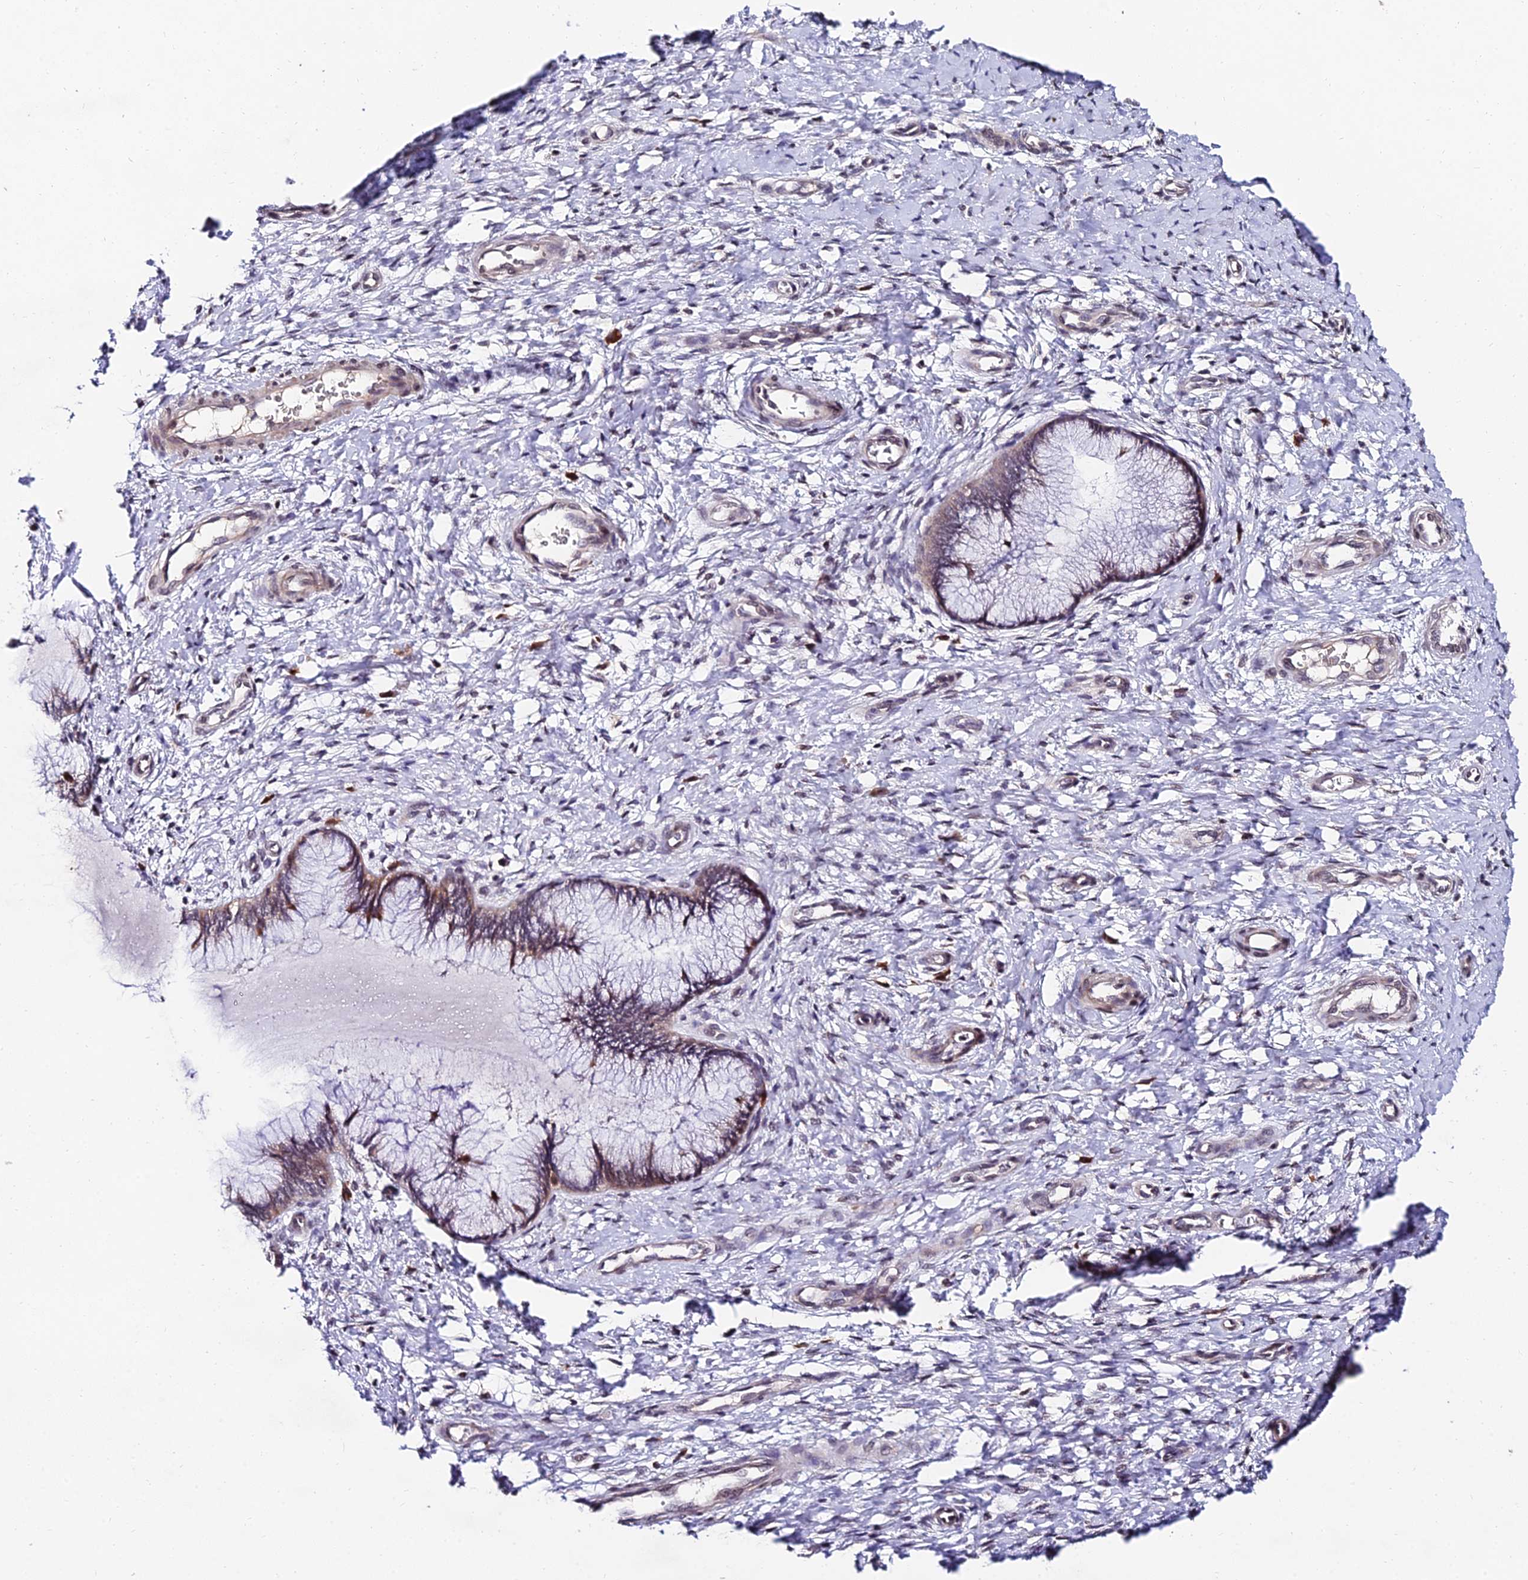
{"staining": {"intensity": "moderate", "quantity": "<25%", "location": "cytoplasmic/membranous"}, "tissue": "cervix", "cell_type": "Glandular cells", "image_type": "normal", "snomed": [{"axis": "morphology", "description": "Normal tissue, NOS"}, {"axis": "topography", "description": "Cervix"}], "caption": "The micrograph demonstrates immunohistochemical staining of unremarkable cervix. There is moderate cytoplasmic/membranous staining is appreciated in approximately <25% of glandular cells.", "gene": "CDNF", "patient": {"sex": "female", "age": 33}}